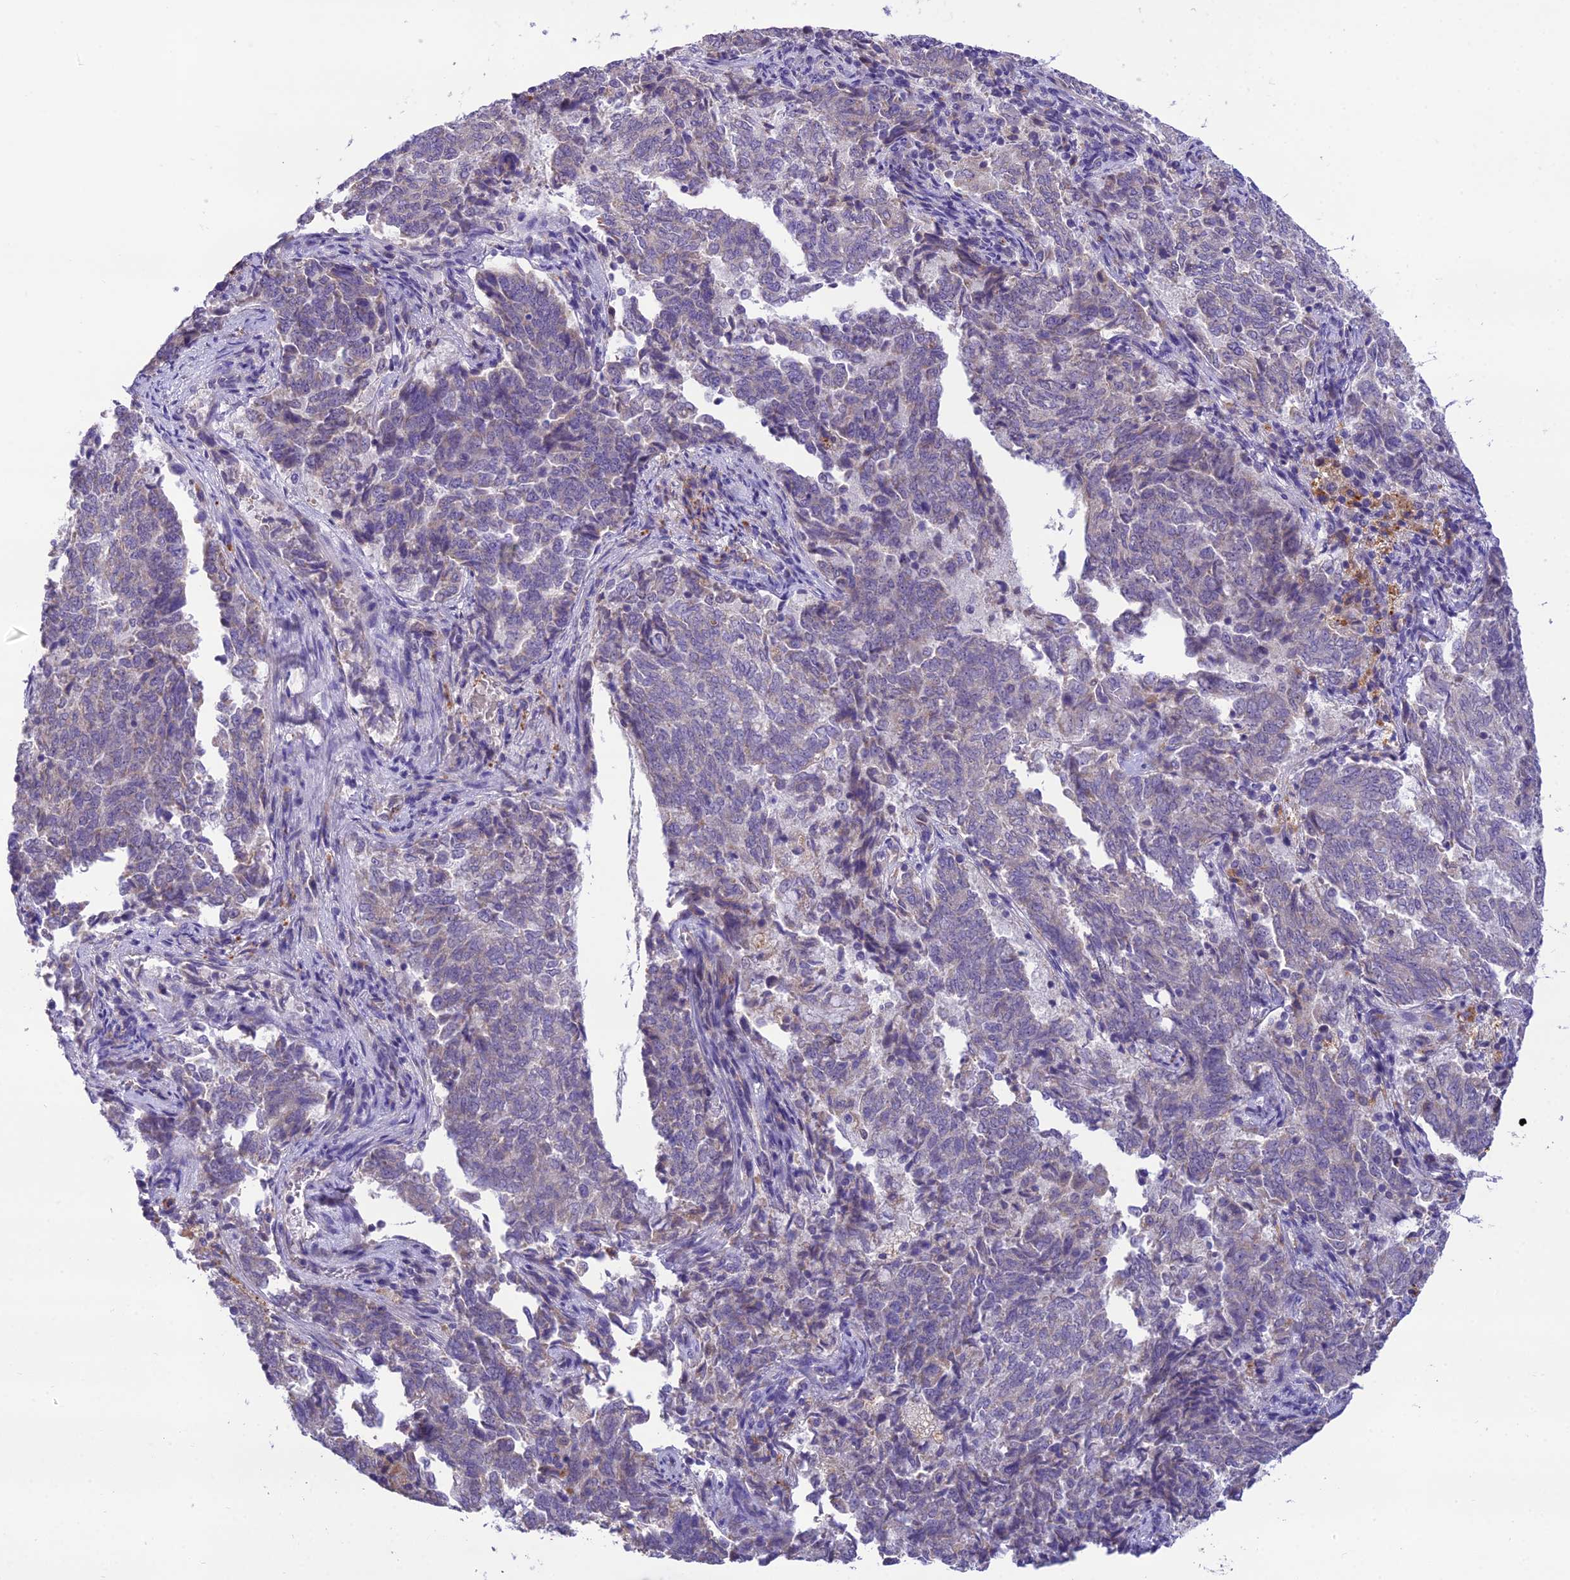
{"staining": {"intensity": "negative", "quantity": "none", "location": "none"}, "tissue": "endometrial cancer", "cell_type": "Tumor cells", "image_type": "cancer", "snomed": [{"axis": "morphology", "description": "Adenocarcinoma, NOS"}, {"axis": "topography", "description": "Endometrium"}], "caption": "A photomicrograph of human endometrial adenocarcinoma is negative for staining in tumor cells.", "gene": "MIIP", "patient": {"sex": "female", "age": 80}}